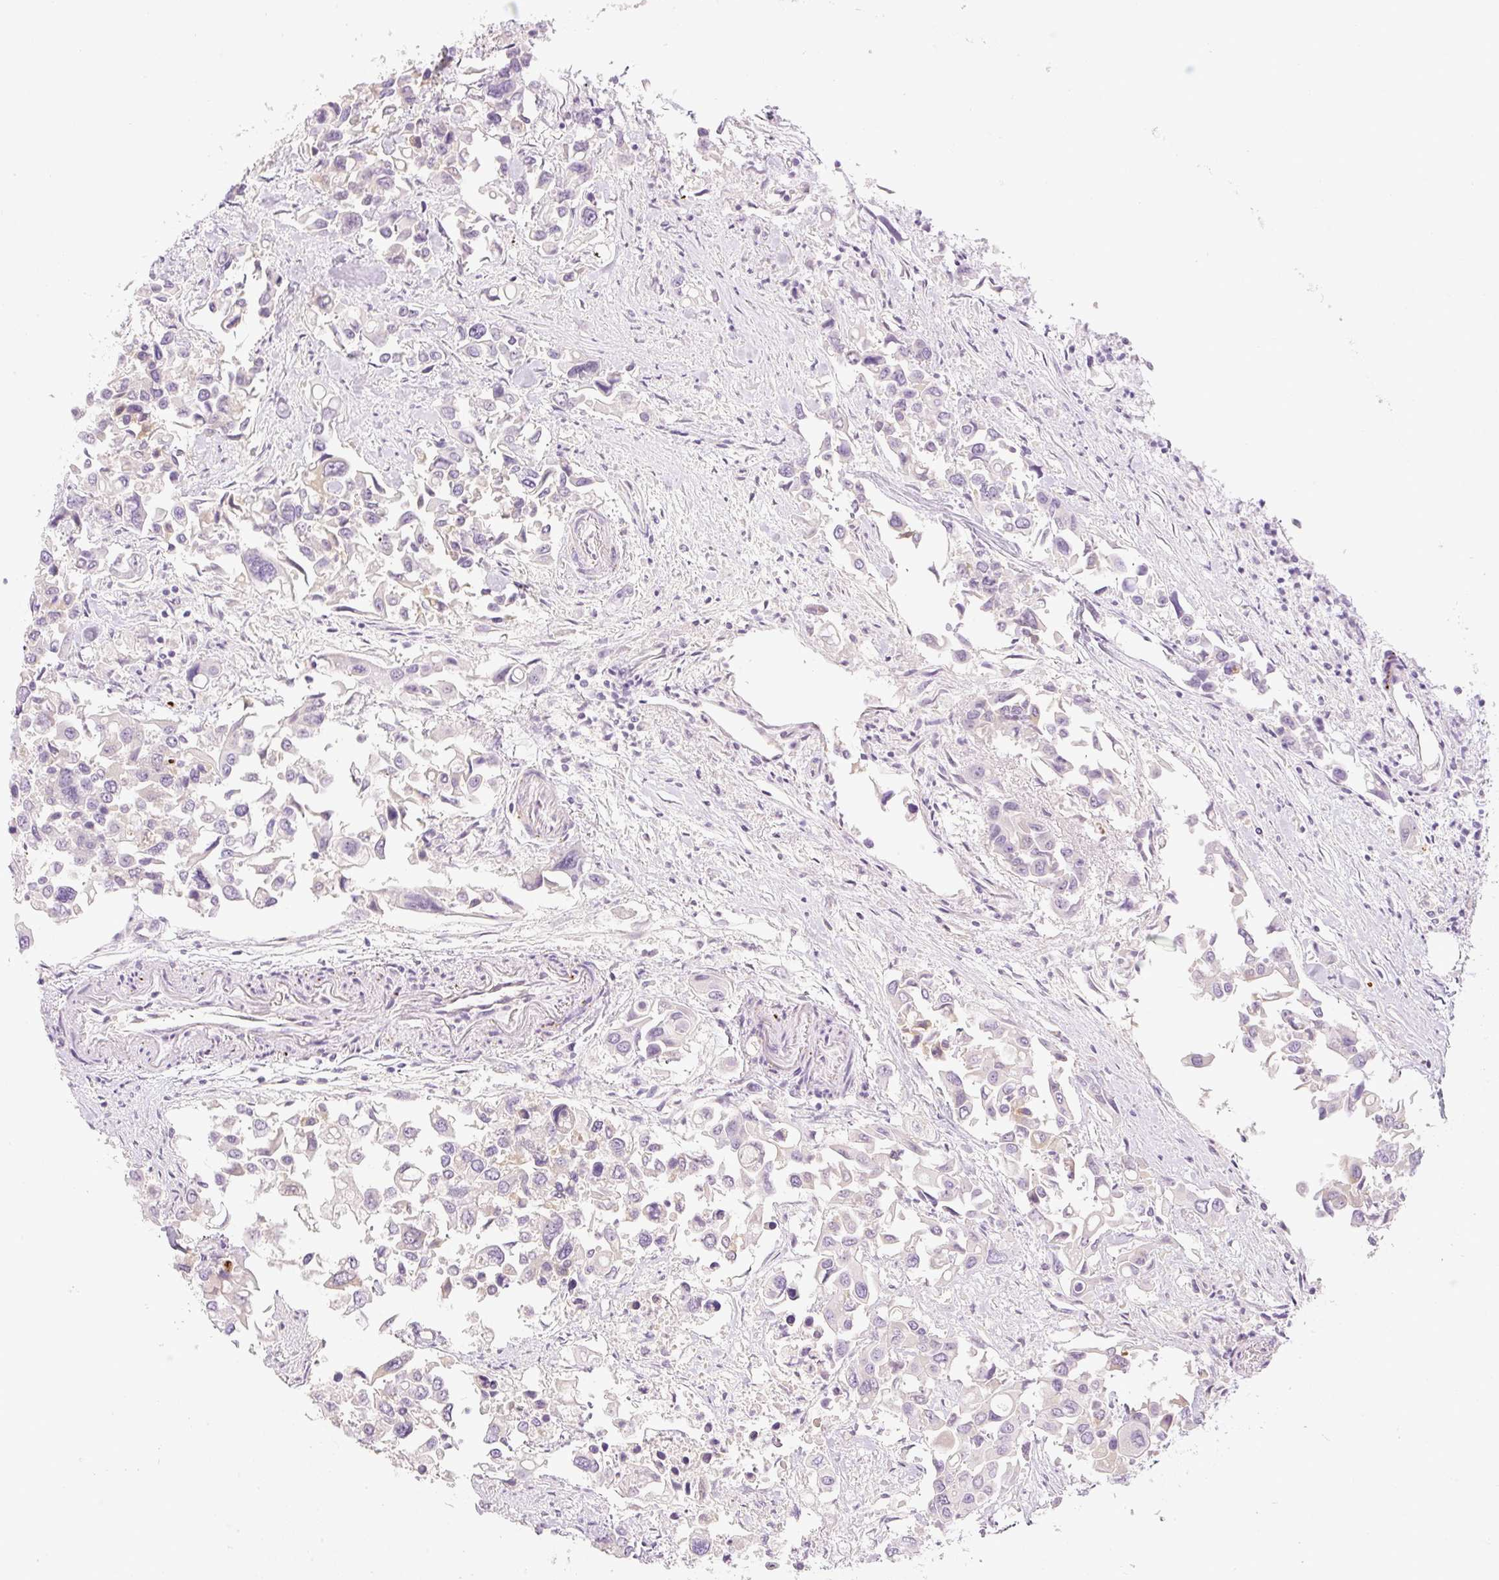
{"staining": {"intensity": "negative", "quantity": "none", "location": "none"}, "tissue": "colorectal cancer", "cell_type": "Tumor cells", "image_type": "cancer", "snomed": [{"axis": "morphology", "description": "Adenocarcinoma, NOS"}, {"axis": "topography", "description": "Colon"}], "caption": "Colorectal cancer was stained to show a protein in brown. There is no significant staining in tumor cells.", "gene": "MIA2", "patient": {"sex": "male", "age": 77}}